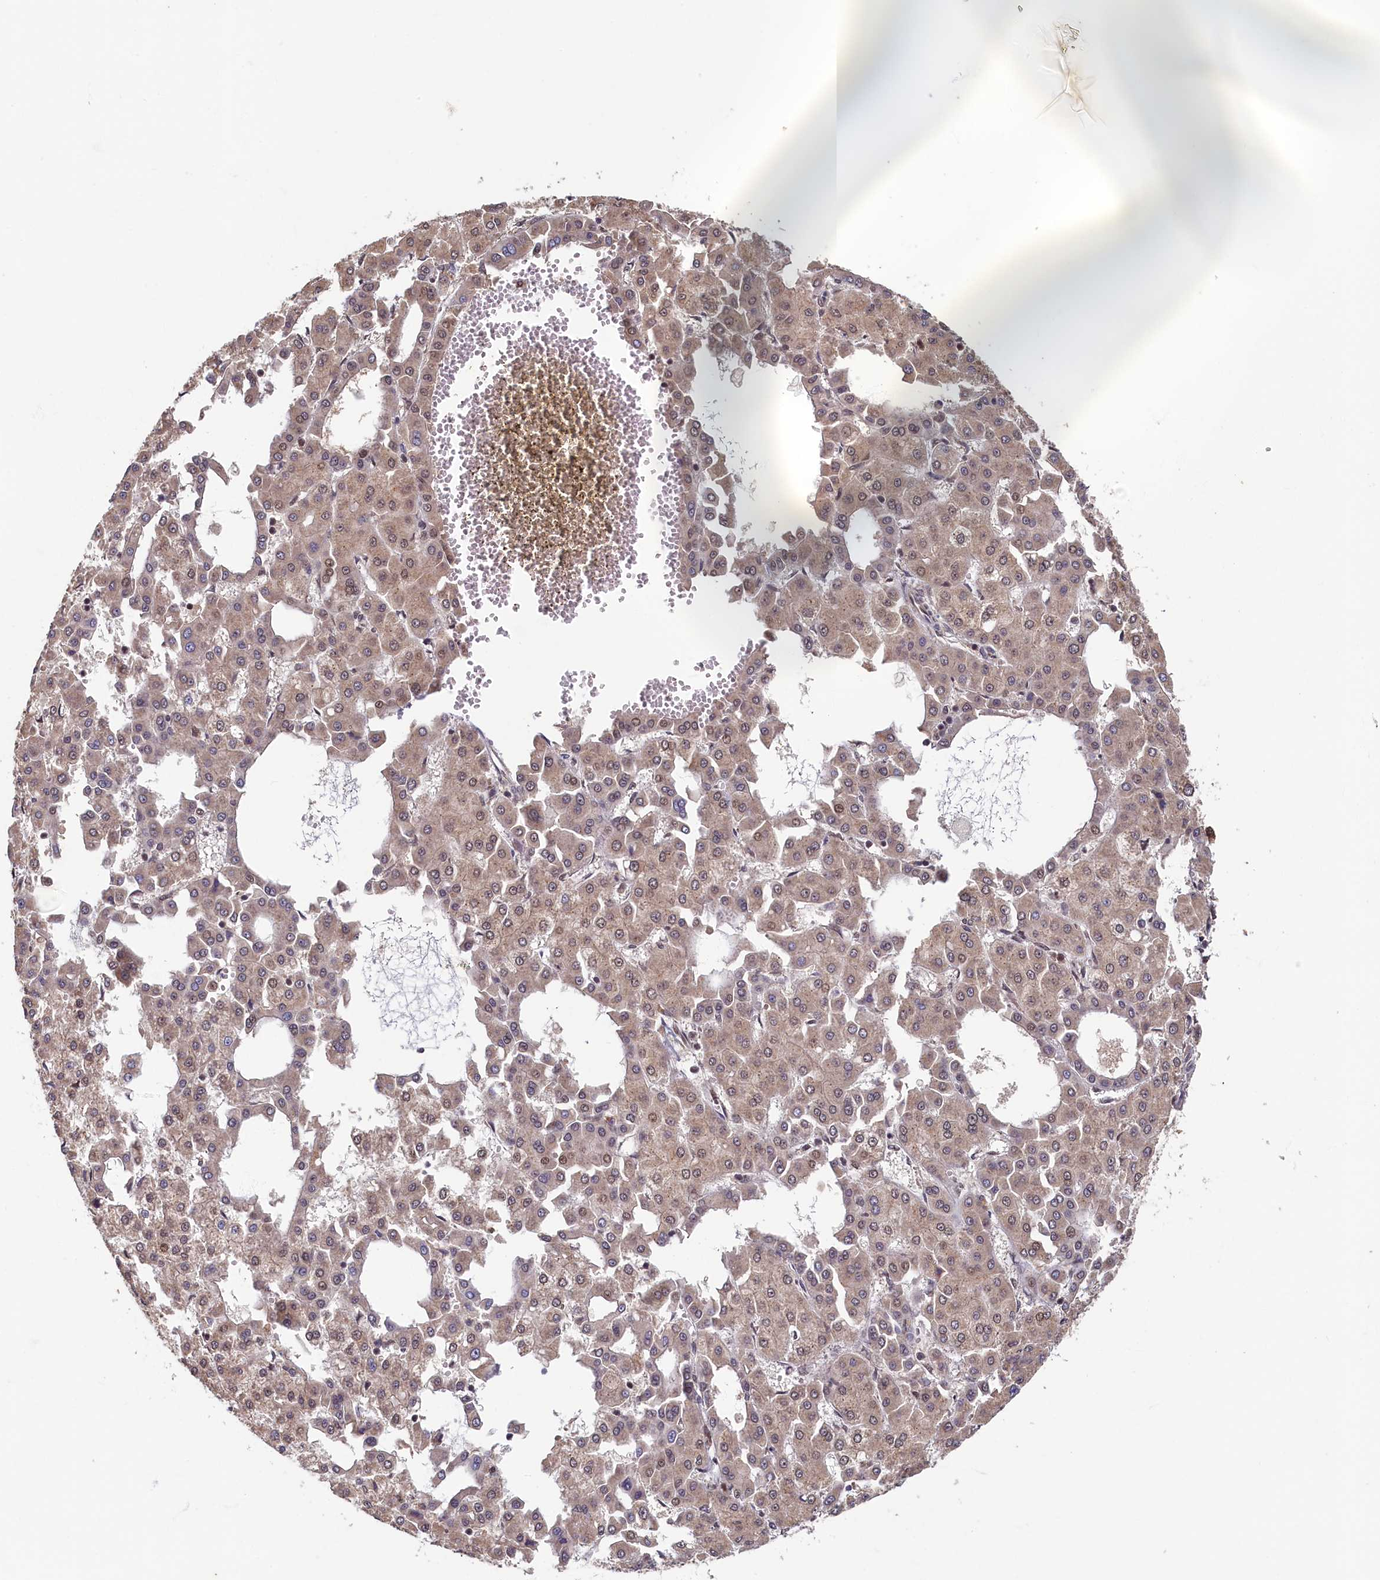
{"staining": {"intensity": "weak", "quantity": ">75%", "location": "cytoplasmic/membranous,nuclear"}, "tissue": "liver cancer", "cell_type": "Tumor cells", "image_type": "cancer", "snomed": [{"axis": "morphology", "description": "Carcinoma, Hepatocellular, NOS"}, {"axis": "topography", "description": "Liver"}], "caption": "Immunohistochemistry histopathology image of neoplastic tissue: liver cancer (hepatocellular carcinoma) stained using immunohistochemistry reveals low levels of weak protein expression localized specifically in the cytoplasmic/membranous and nuclear of tumor cells, appearing as a cytoplasmic/membranous and nuclear brown color.", "gene": "CKAP2L", "patient": {"sex": "male", "age": 47}}